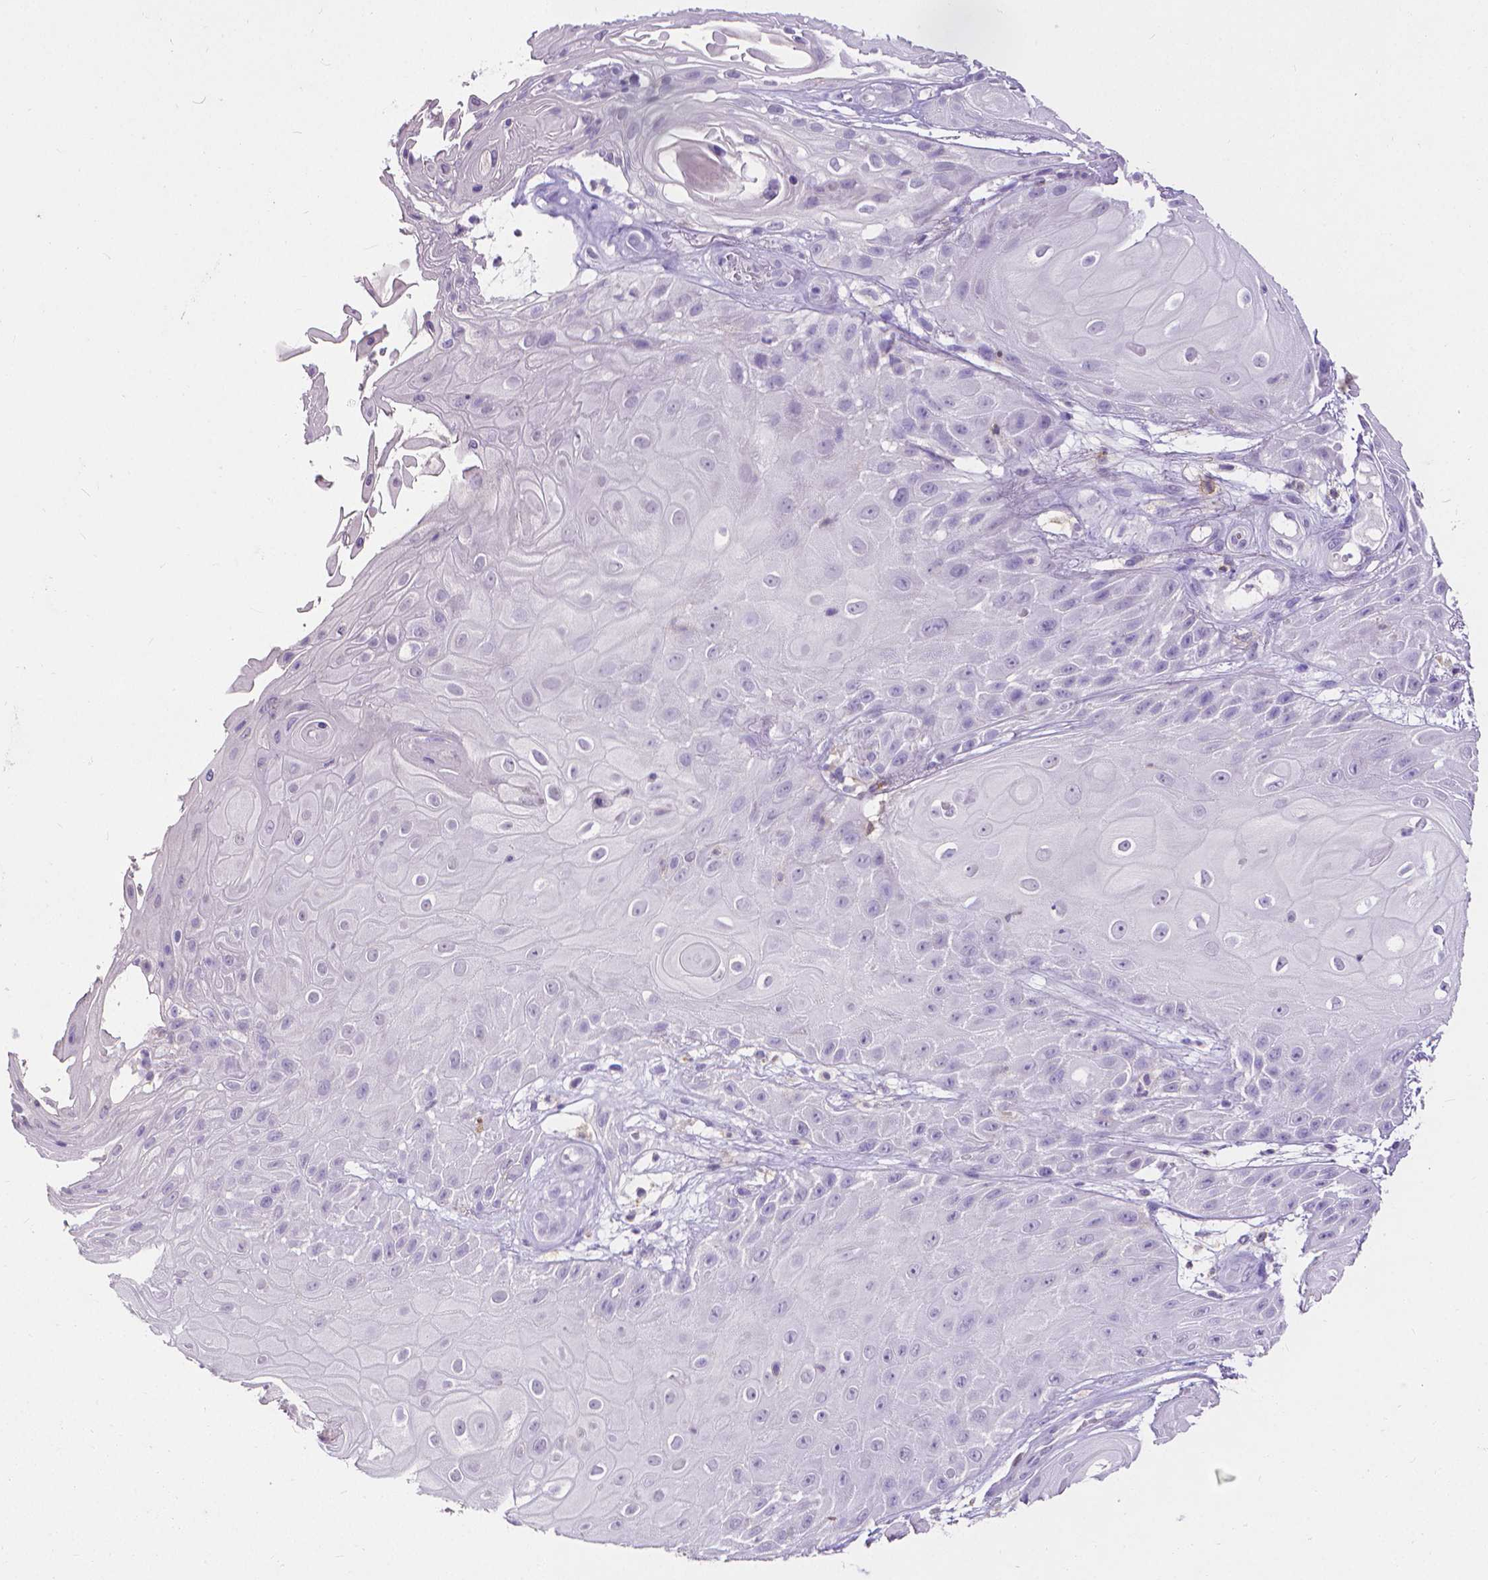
{"staining": {"intensity": "negative", "quantity": "none", "location": "none"}, "tissue": "skin cancer", "cell_type": "Tumor cells", "image_type": "cancer", "snomed": [{"axis": "morphology", "description": "Squamous cell carcinoma, NOS"}, {"axis": "topography", "description": "Skin"}], "caption": "IHC photomicrograph of neoplastic tissue: skin cancer (squamous cell carcinoma) stained with DAB displays no significant protein positivity in tumor cells.", "gene": "CD4", "patient": {"sex": "male", "age": 62}}